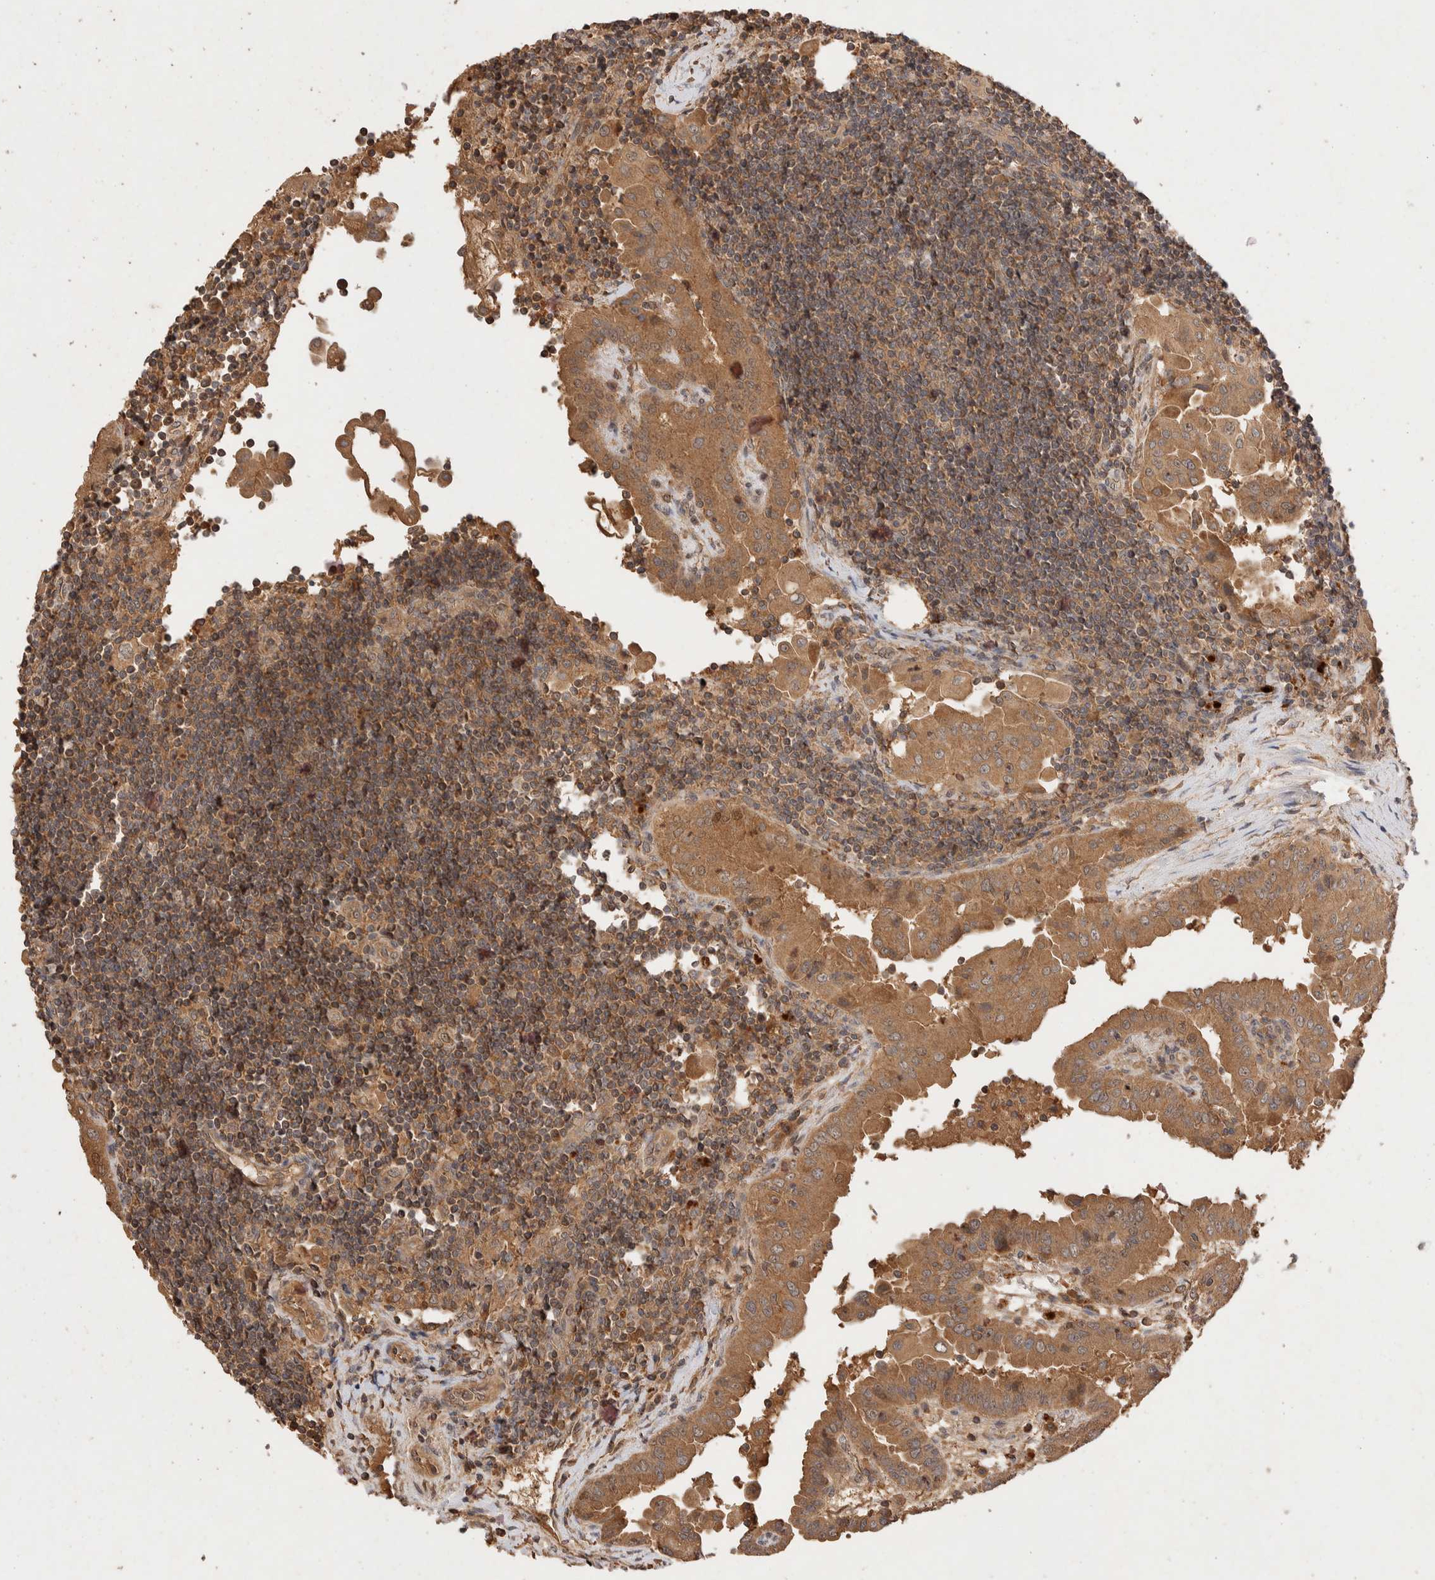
{"staining": {"intensity": "moderate", "quantity": ">75%", "location": "cytoplasmic/membranous"}, "tissue": "thyroid cancer", "cell_type": "Tumor cells", "image_type": "cancer", "snomed": [{"axis": "morphology", "description": "Papillary adenocarcinoma, NOS"}, {"axis": "topography", "description": "Thyroid gland"}], "caption": "High-magnification brightfield microscopy of thyroid cancer (papillary adenocarcinoma) stained with DAB (3,3'-diaminobenzidine) (brown) and counterstained with hematoxylin (blue). tumor cells exhibit moderate cytoplasmic/membranous staining is appreciated in about>75% of cells.", "gene": "NSMAF", "patient": {"sex": "male", "age": 33}}